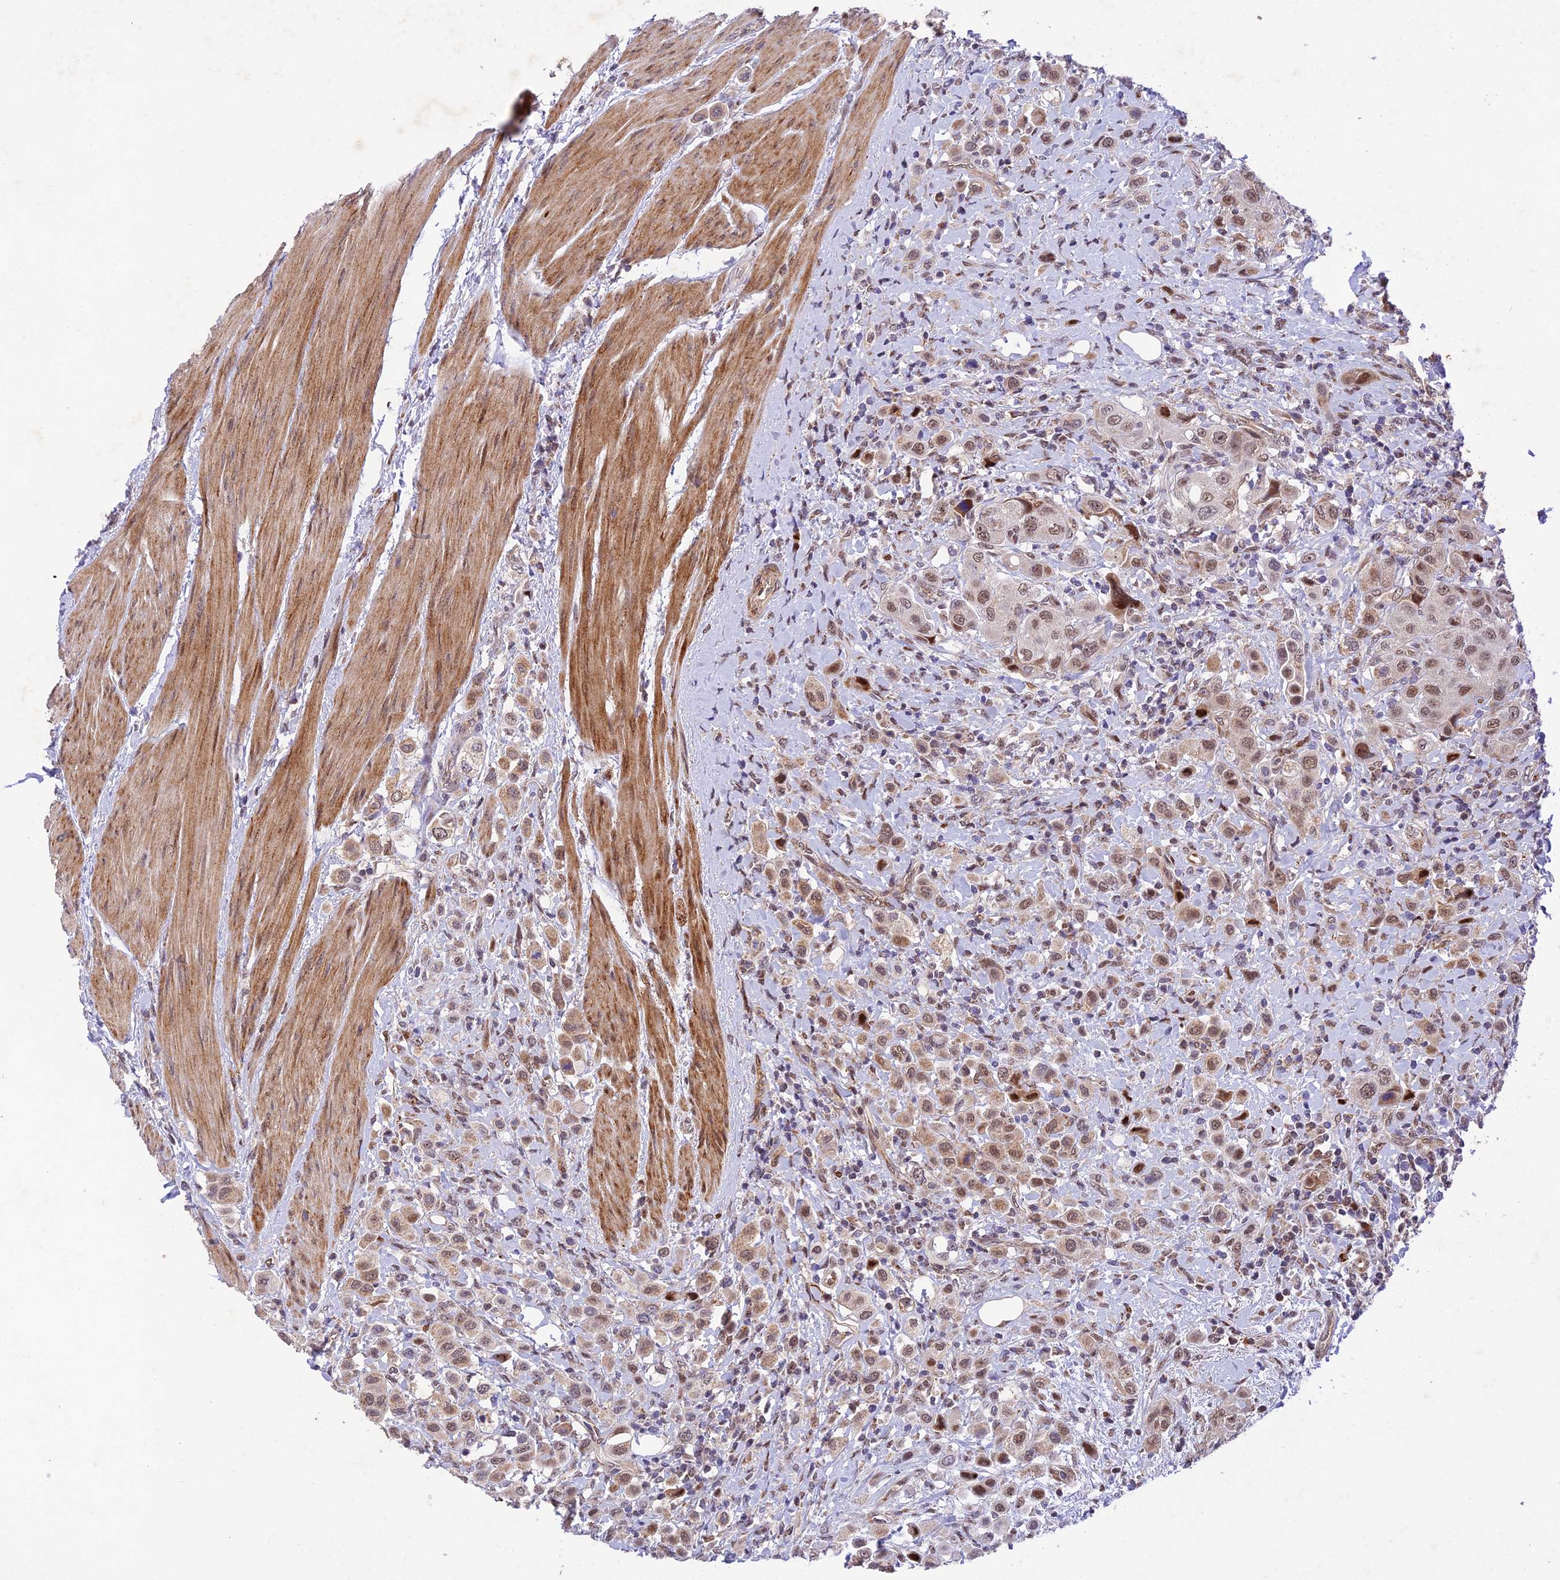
{"staining": {"intensity": "moderate", "quantity": "25%-75%", "location": "cytoplasmic/membranous,nuclear"}, "tissue": "urothelial cancer", "cell_type": "Tumor cells", "image_type": "cancer", "snomed": [{"axis": "morphology", "description": "Urothelial carcinoma, High grade"}, {"axis": "topography", "description": "Urinary bladder"}], "caption": "Immunohistochemistry (IHC) photomicrograph of neoplastic tissue: human high-grade urothelial carcinoma stained using IHC shows medium levels of moderate protein expression localized specifically in the cytoplasmic/membranous and nuclear of tumor cells, appearing as a cytoplasmic/membranous and nuclear brown color.", "gene": "WDR55", "patient": {"sex": "male", "age": 50}}